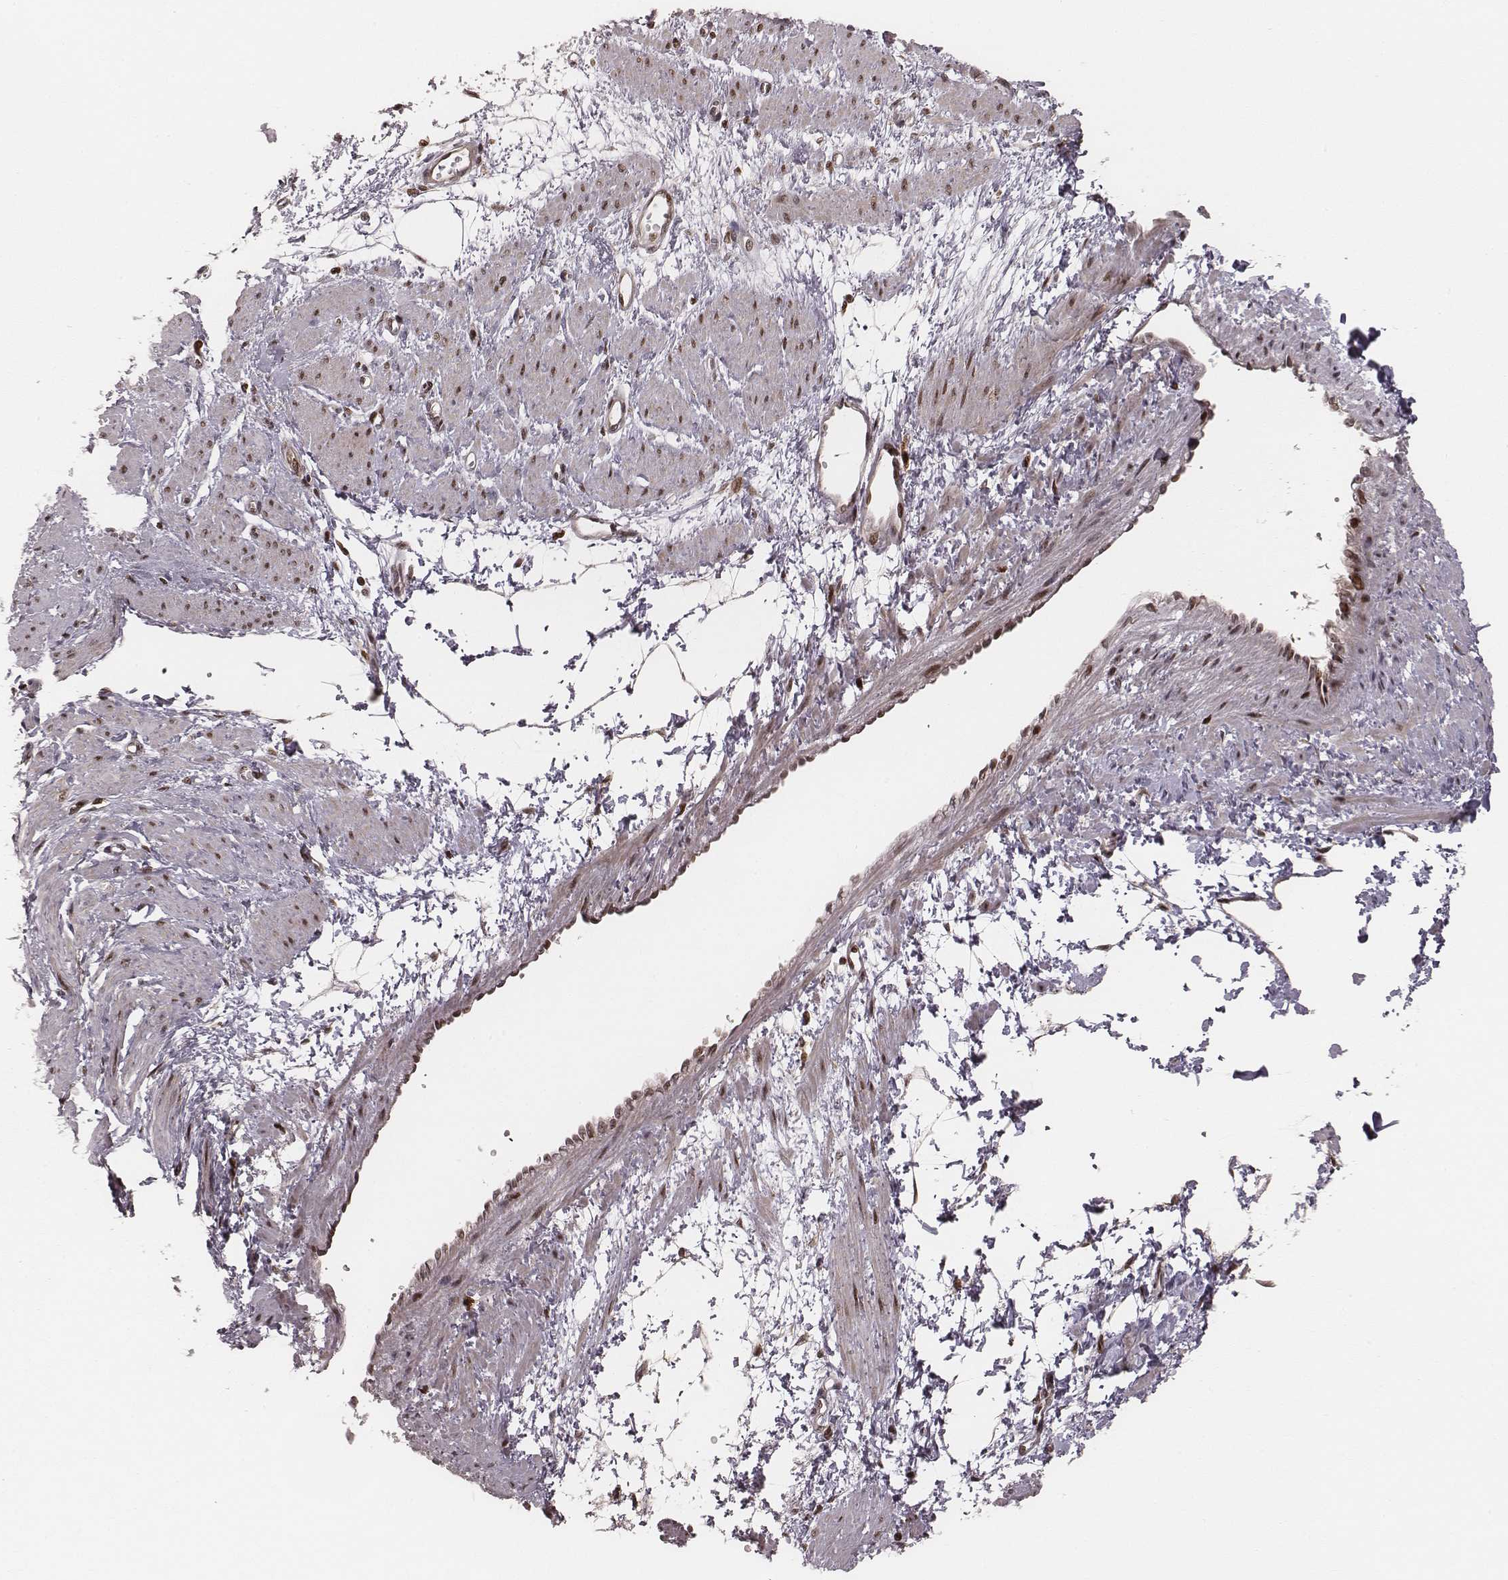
{"staining": {"intensity": "moderate", "quantity": "25%-75%", "location": "nuclear"}, "tissue": "smooth muscle", "cell_type": "Smooth muscle cells", "image_type": "normal", "snomed": [{"axis": "morphology", "description": "Normal tissue, NOS"}, {"axis": "topography", "description": "Smooth muscle"}, {"axis": "topography", "description": "Uterus"}], "caption": "Immunohistochemical staining of benign smooth muscle demonstrates medium levels of moderate nuclear positivity in approximately 25%-75% of smooth muscle cells. (Stains: DAB in brown, nuclei in blue, Microscopy: brightfield microscopy at high magnification).", "gene": "VRK3", "patient": {"sex": "female", "age": 39}}